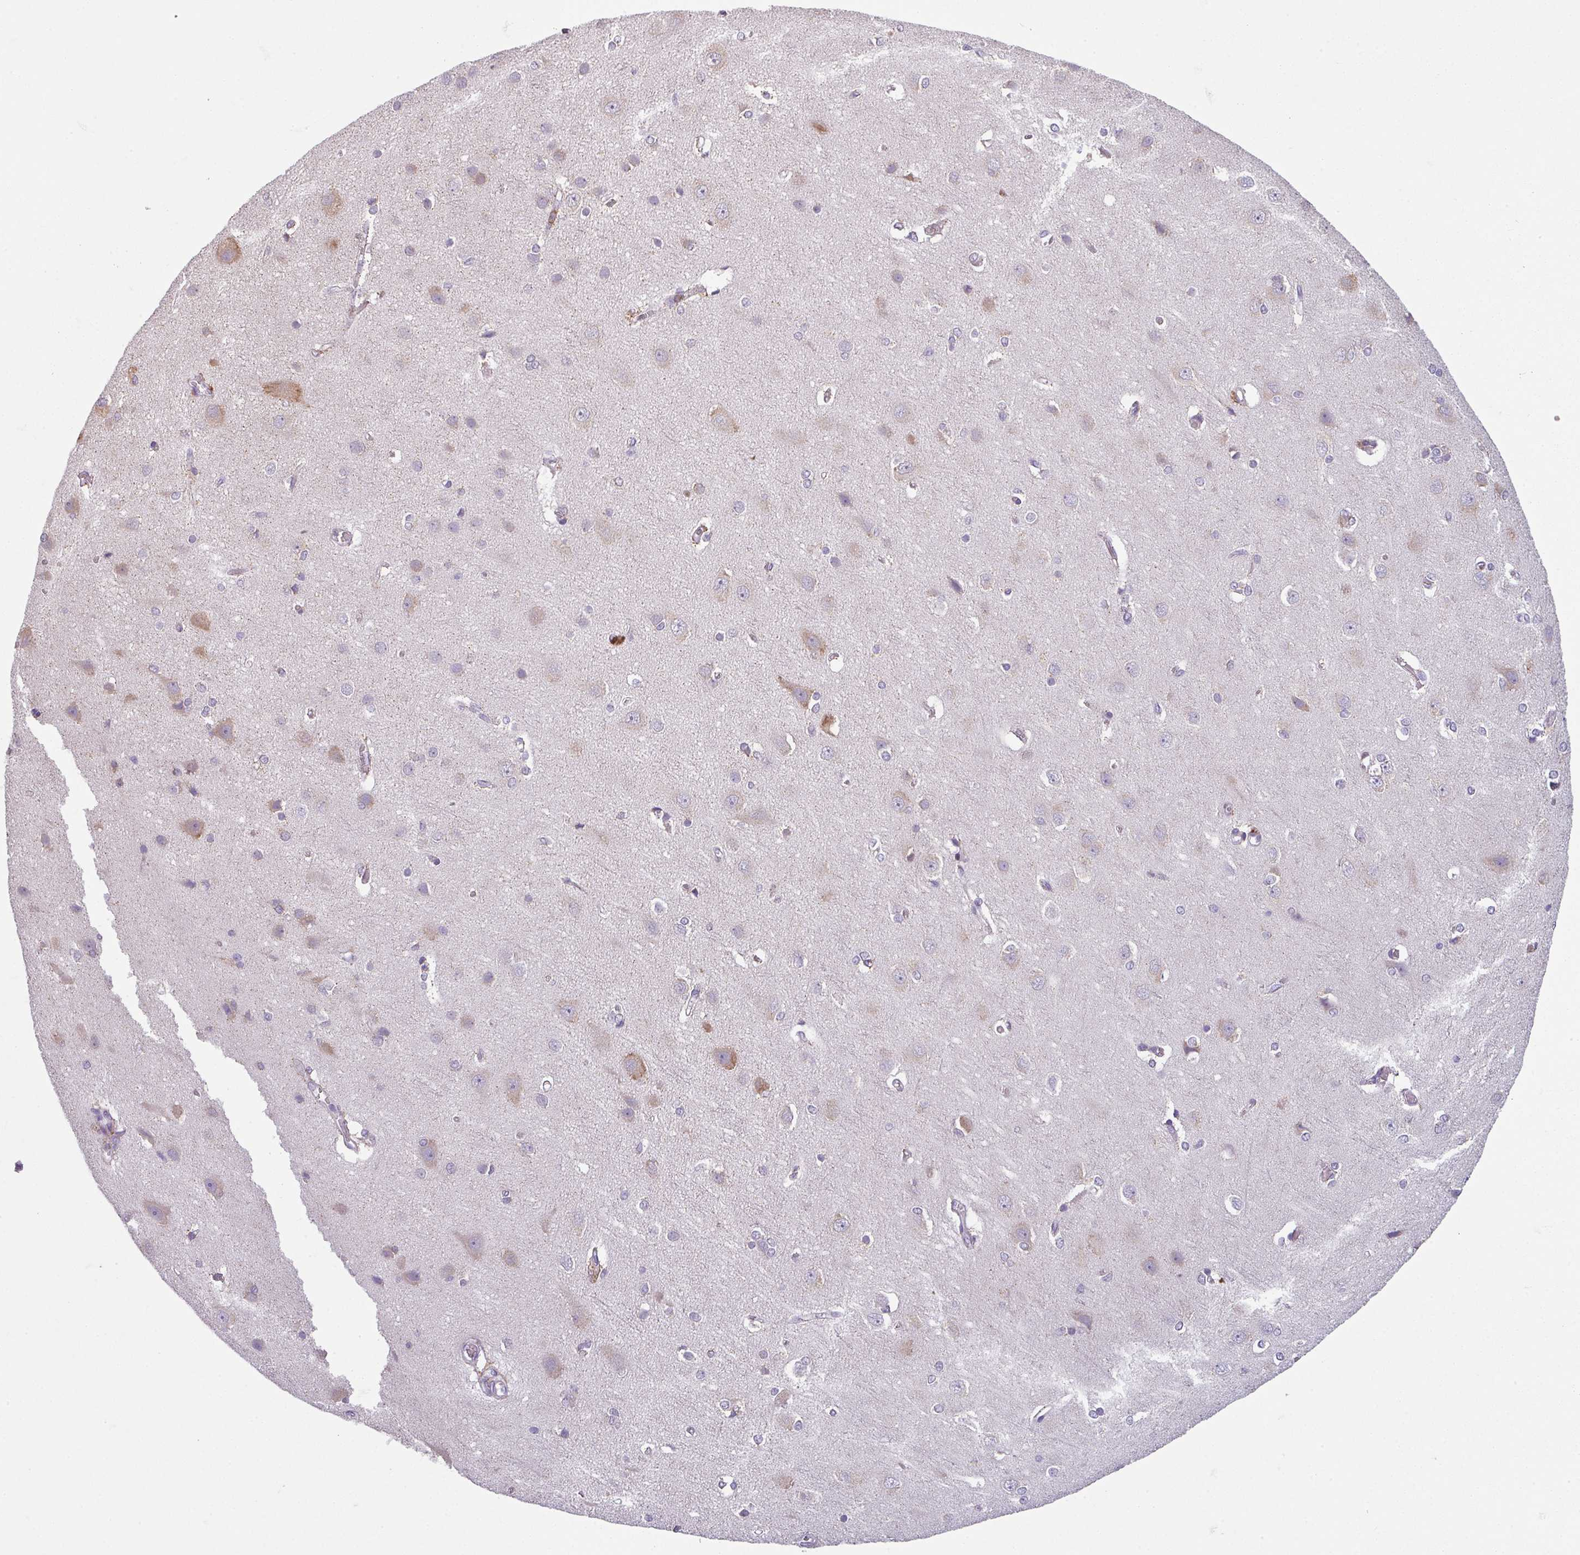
{"staining": {"intensity": "negative", "quantity": "none", "location": "none"}, "tissue": "cerebral cortex", "cell_type": "Endothelial cells", "image_type": "normal", "snomed": [{"axis": "morphology", "description": "Normal tissue, NOS"}, {"axis": "topography", "description": "Cerebral cortex"}], "caption": "A high-resolution micrograph shows immunohistochemistry staining of benign cerebral cortex, which exhibits no significant positivity in endothelial cells.", "gene": "NEDD9", "patient": {"sex": "male", "age": 37}}